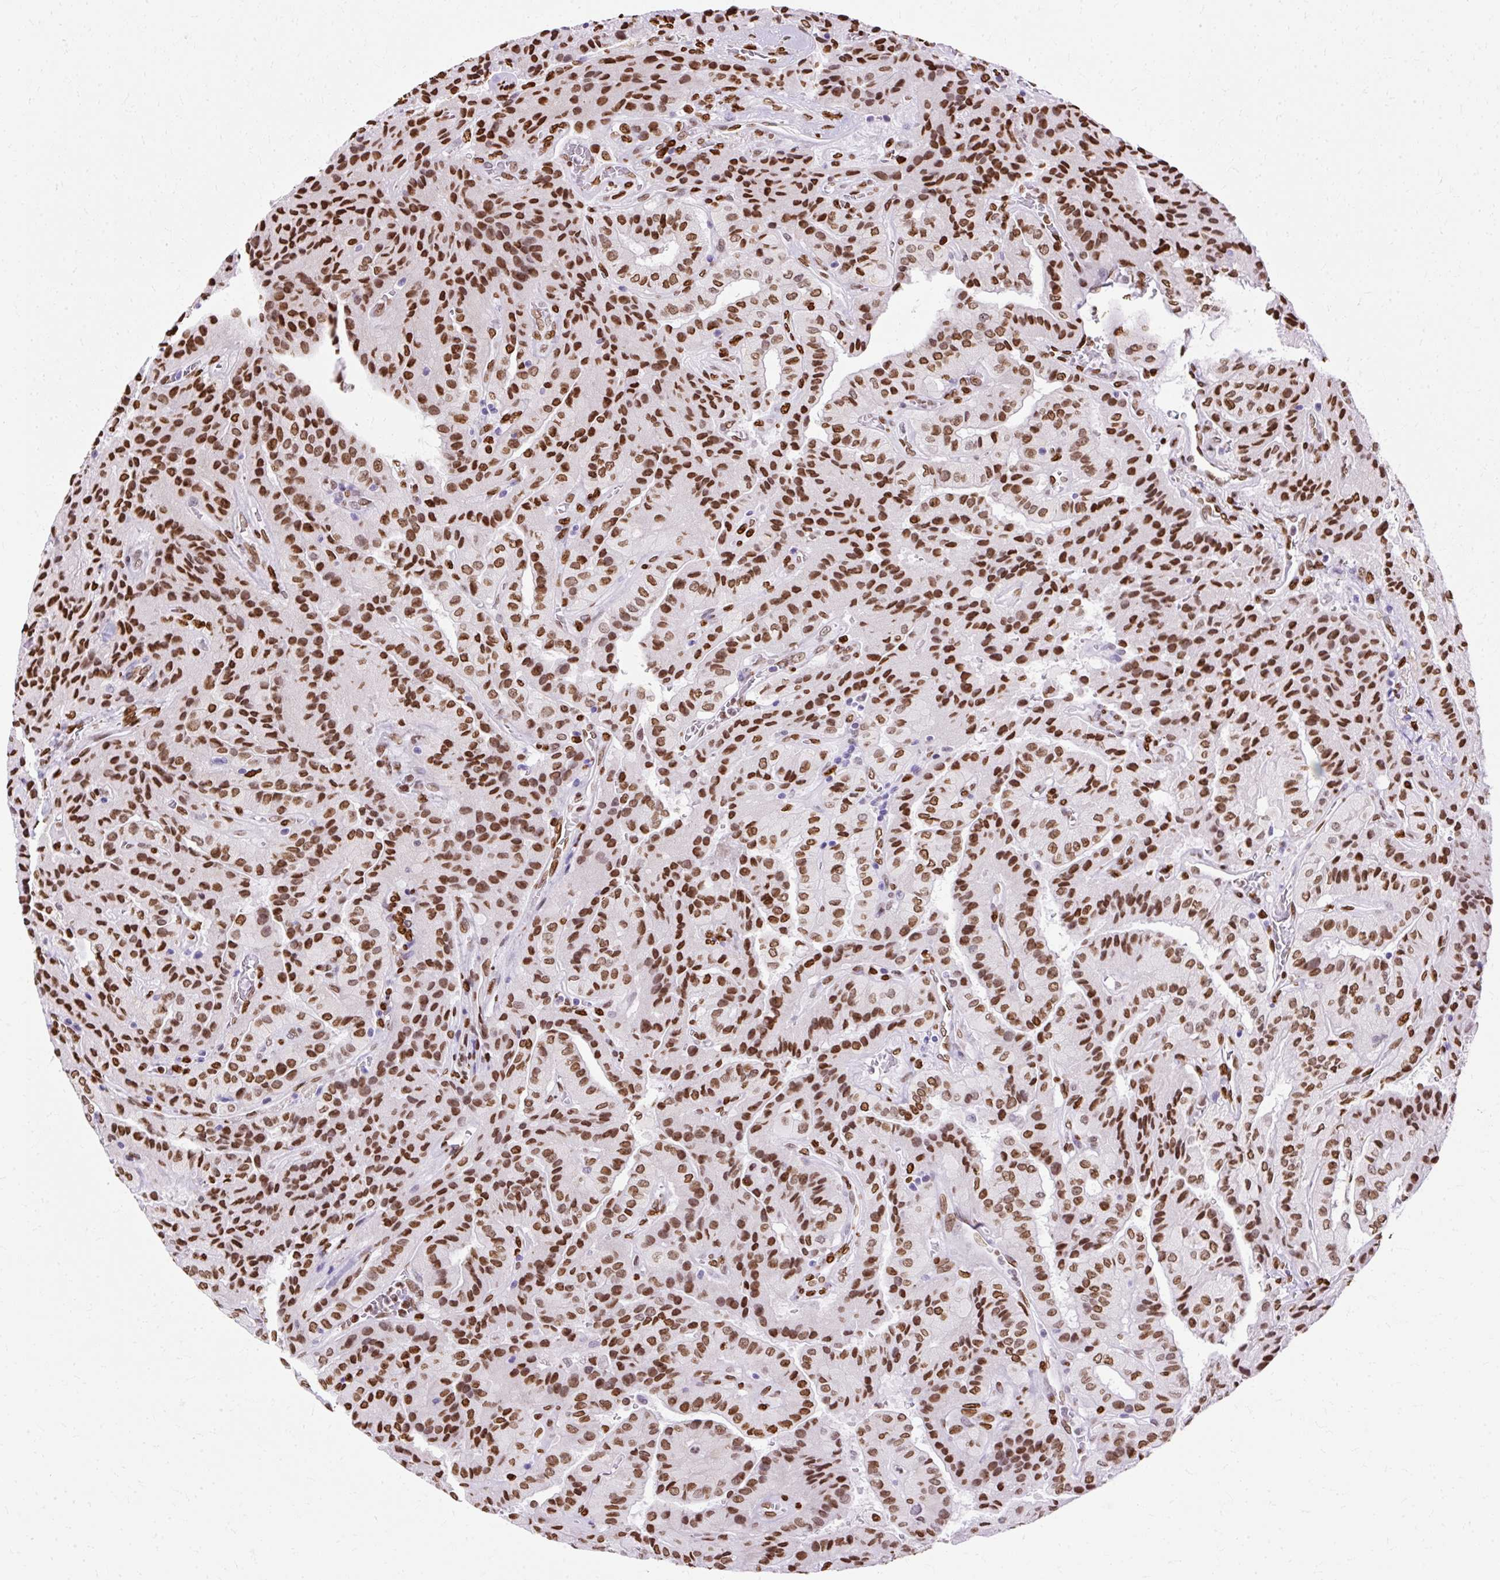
{"staining": {"intensity": "strong", "quantity": ">75%", "location": "nuclear"}, "tissue": "thyroid cancer", "cell_type": "Tumor cells", "image_type": "cancer", "snomed": [{"axis": "morphology", "description": "Normal tissue, NOS"}, {"axis": "morphology", "description": "Papillary adenocarcinoma, NOS"}, {"axis": "topography", "description": "Thyroid gland"}], "caption": "Immunohistochemistry (IHC) (DAB (3,3'-diaminobenzidine)) staining of human thyroid cancer shows strong nuclear protein expression in about >75% of tumor cells.", "gene": "TMEM184C", "patient": {"sex": "female", "age": 59}}